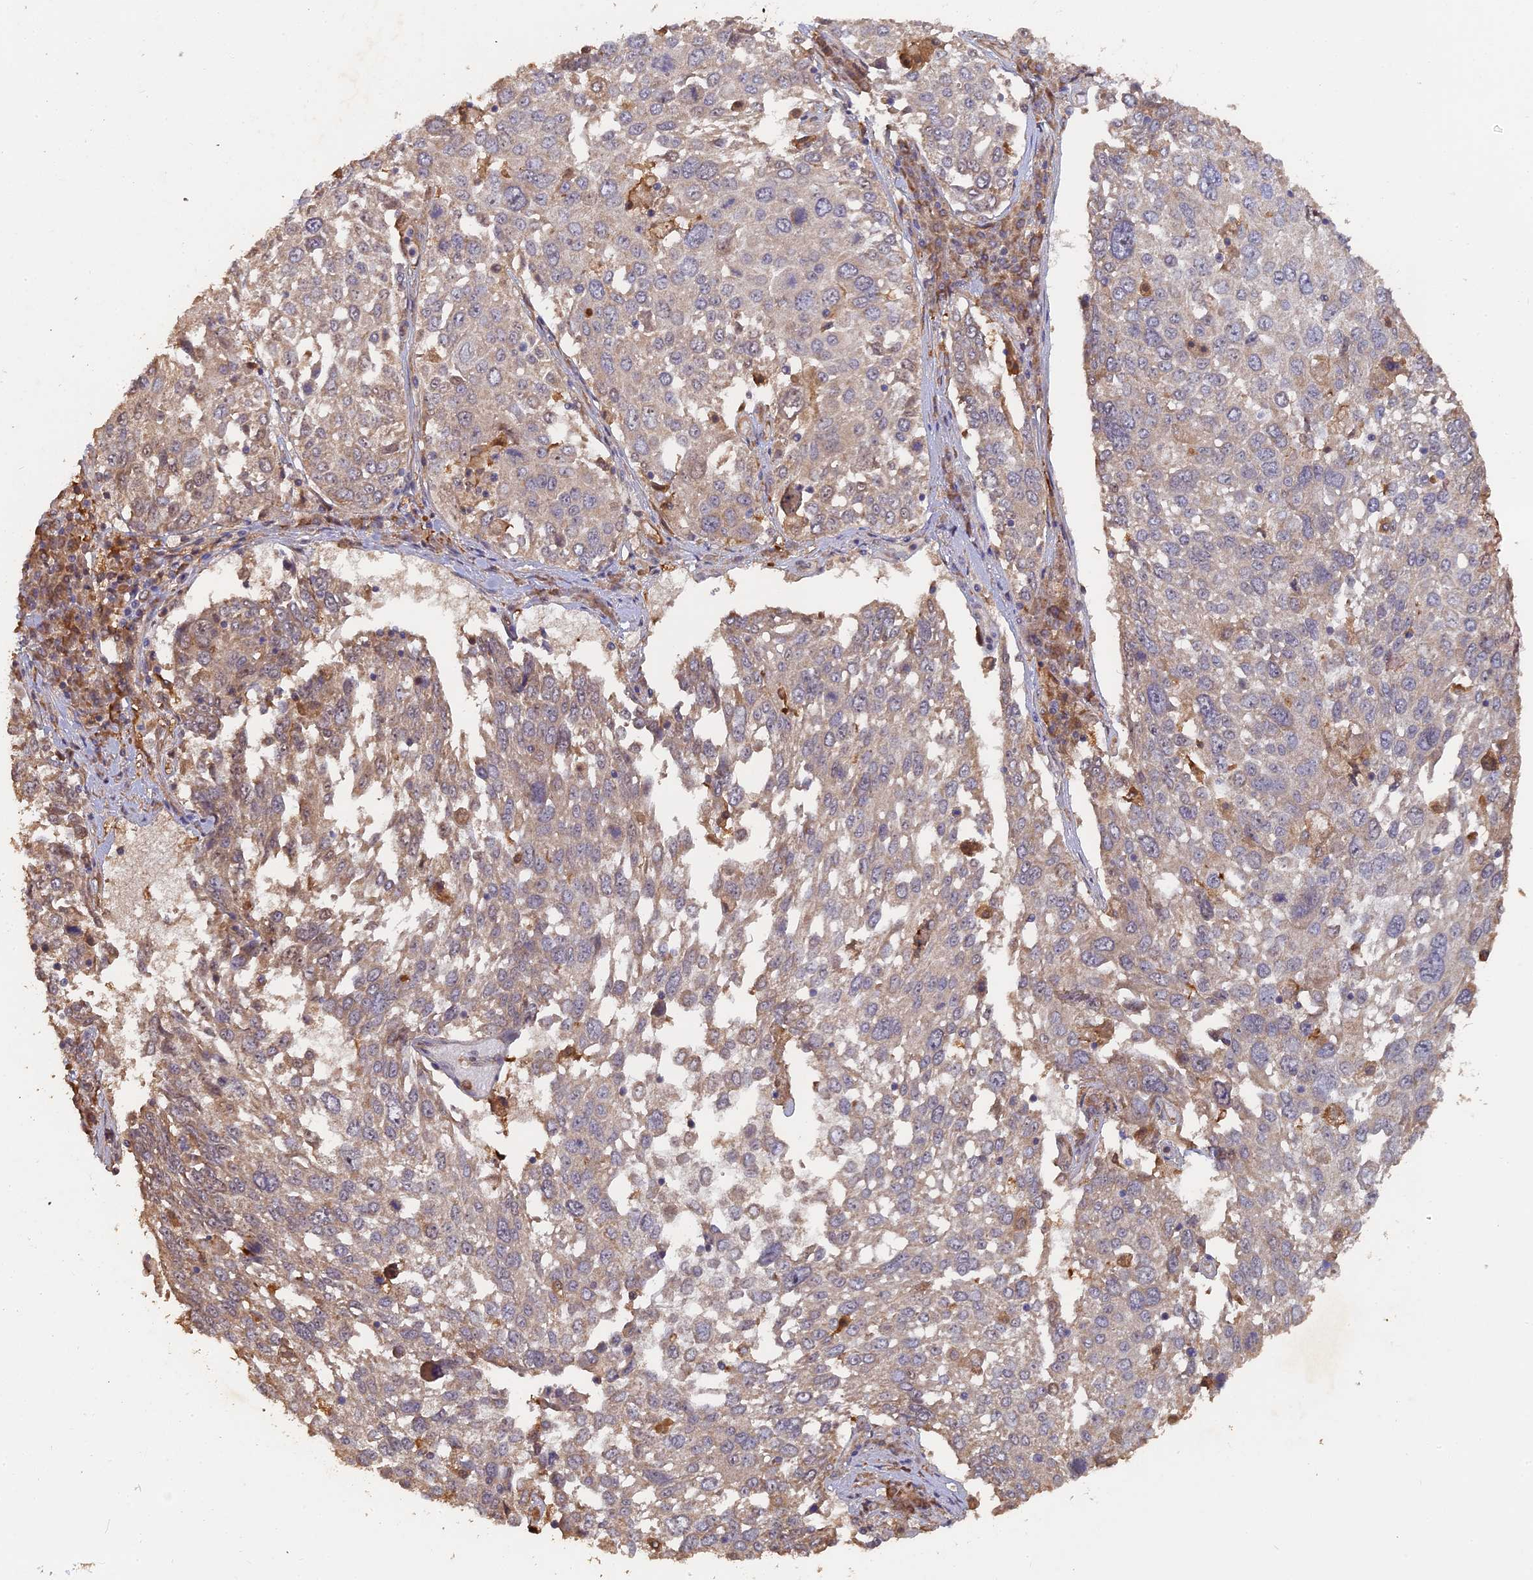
{"staining": {"intensity": "weak", "quantity": "<25%", "location": "cytoplasmic/membranous"}, "tissue": "lung cancer", "cell_type": "Tumor cells", "image_type": "cancer", "snomed": [{"axis": "morphology", "description": "Squamous cell carcinoma, NOS"}, {"axis": "topography", "description": "Lung"}], "caption": "This is a photomicrograph of immunohistochemistry (IHC) staining of lung cancer, which shows no positivity in tumor cells.", "gene": "SAC3D1", "patient": {"sex": "male", "age": 65}}